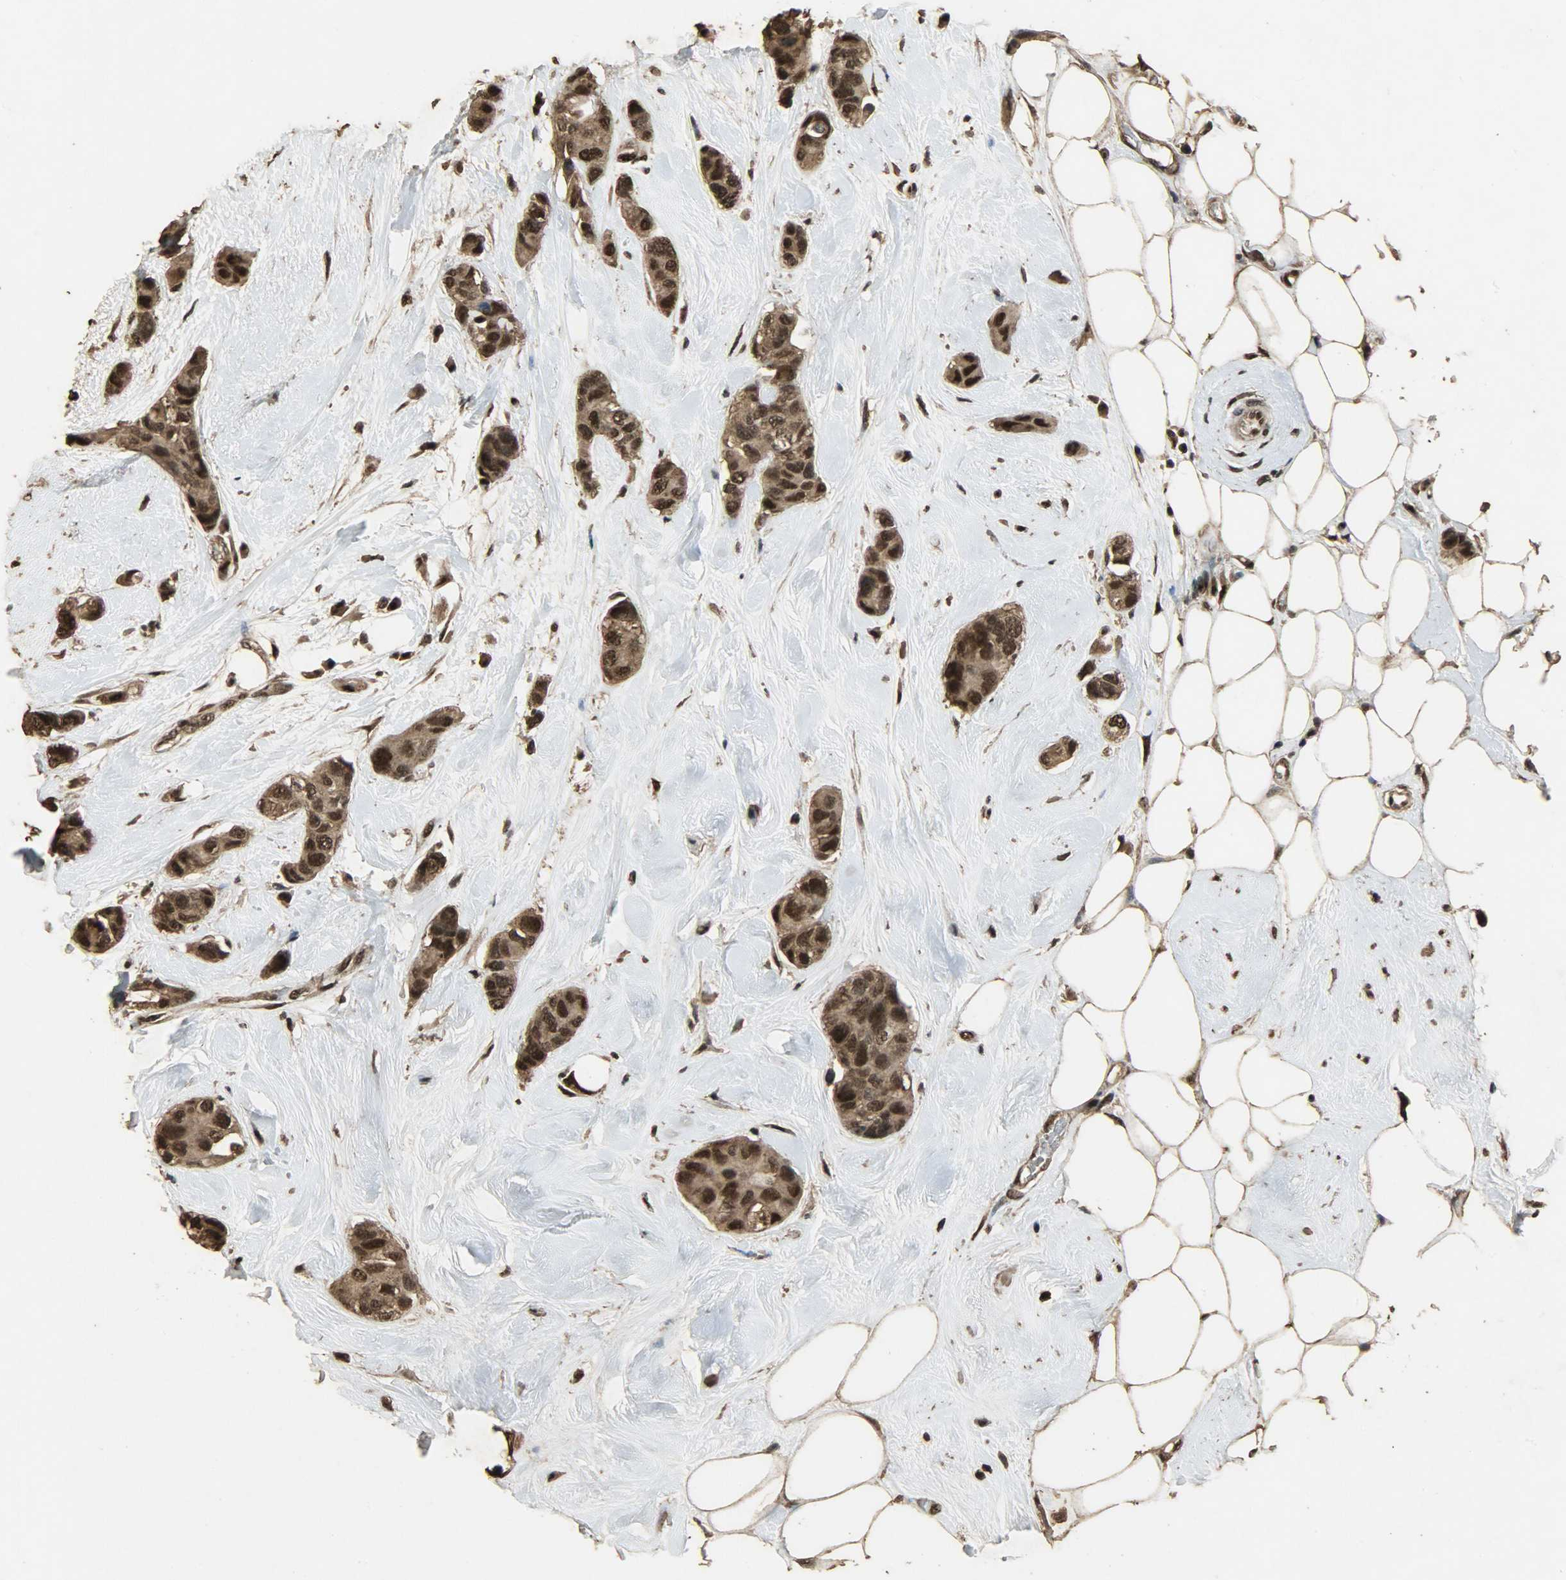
{"staining": {"intensity": "strong", "quantity": ">75%", "location": "cytoplasmic/membranous,nuclear"}, "tissue": "breast cancer", "cell_type": "Tumor cells", "image_type": "cancer", "snomed": [{"axis": "morphology", "description": "Duct carcinoma"}, {"axis": "topography", "description": "Breast"}], "caption": "Immunohistochemical staining of human breast cancer (infiltrating ductal carcinoma) reveals high levels of strong cytoplasmic/membranous and nuclear protein positivity in about >75% of tumor cells.", "gene": "CCNT2", "patient": {"sex": "female", "age": 51}}